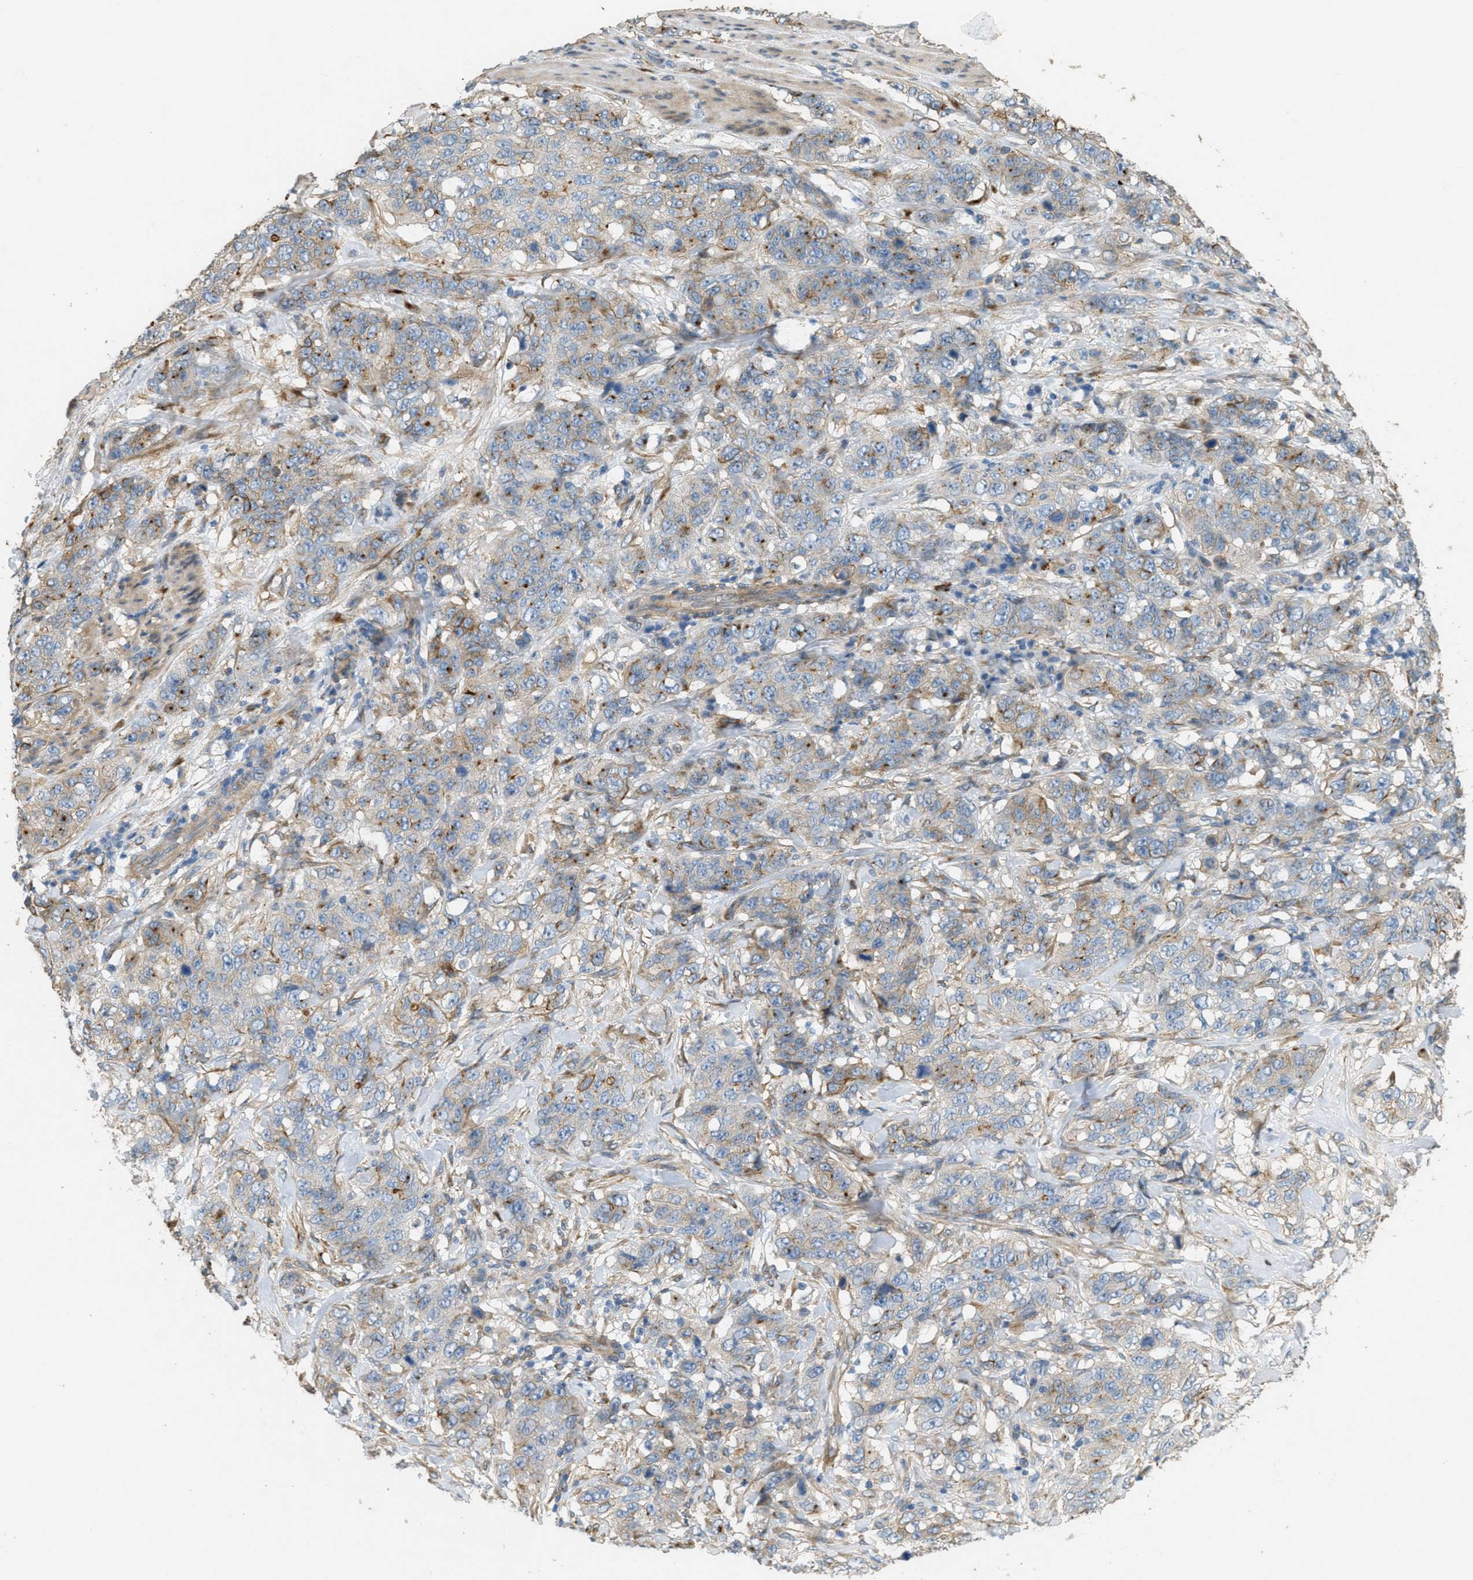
{"staining": {"intensity": "moderate", "quantity": "<25%", "location": "cytoplasmic/membranous"}, "tissue": "stomach cancer", "cell_type": "Tumor cells", "image_type": "cancer", "snomed": [{"axis": "morphology", "description": "Adenocarcinoma, NOS"}, {"axis": "topography", "description": "Stomach"}], "caption": "Immunohistochemical staining of human stomach cancer (adenocarcinoma) reveals low levels of moderate cytoplasmic/membranous protein staining in about <25% of tumor cells. Ihc stains the protein of interest in brown and the nuclei are stained blue.", "gene": "ADCY5", "patient": {"sex": "male", "age": 48}}